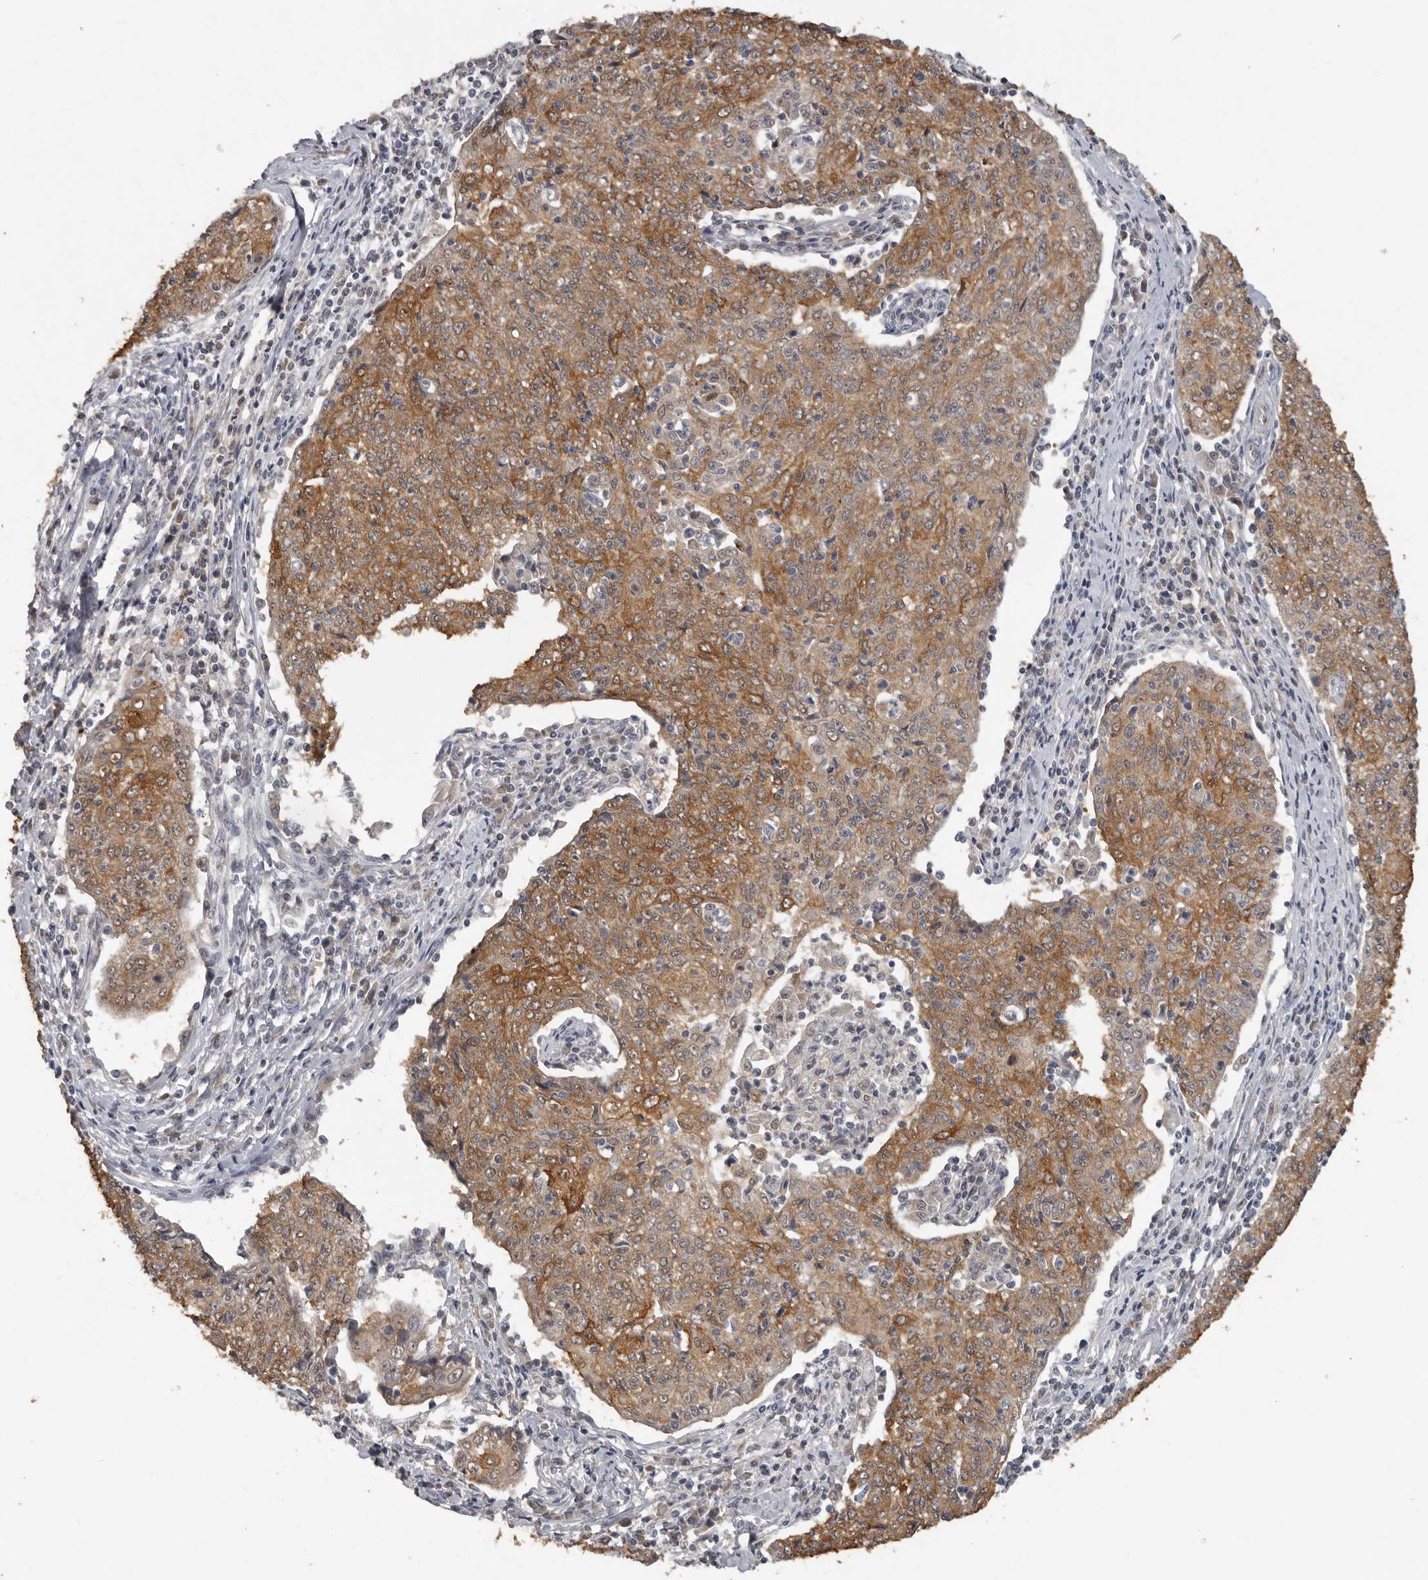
{"staining": {"intensity": "moderate", "quantity": ">75%", "location": "cytoplasmic/membranous"}, "tissue": "cervical cancer", "cell_type": "Tumor cells", "image_type": "cancer", "snomed": [{"axis": "morphology", "description": "Squamous cell carcinoma, NOS"}, {"axis": "topography", "description": "Cervix"}], "caption": "Immunohistochemistry (DAB (3,3'-diaminobenzidine)) staining of human cervical cancer displays moderate cytoplasmic/membranous protein staining in approximately >75% of tumor cells. Using DAB (brown) and hematoxylin (blue) stains, captured at high magnification using brightfield microscopy.", "gene": "MTF1", "patient": {"sex": "female", "age": 48}}